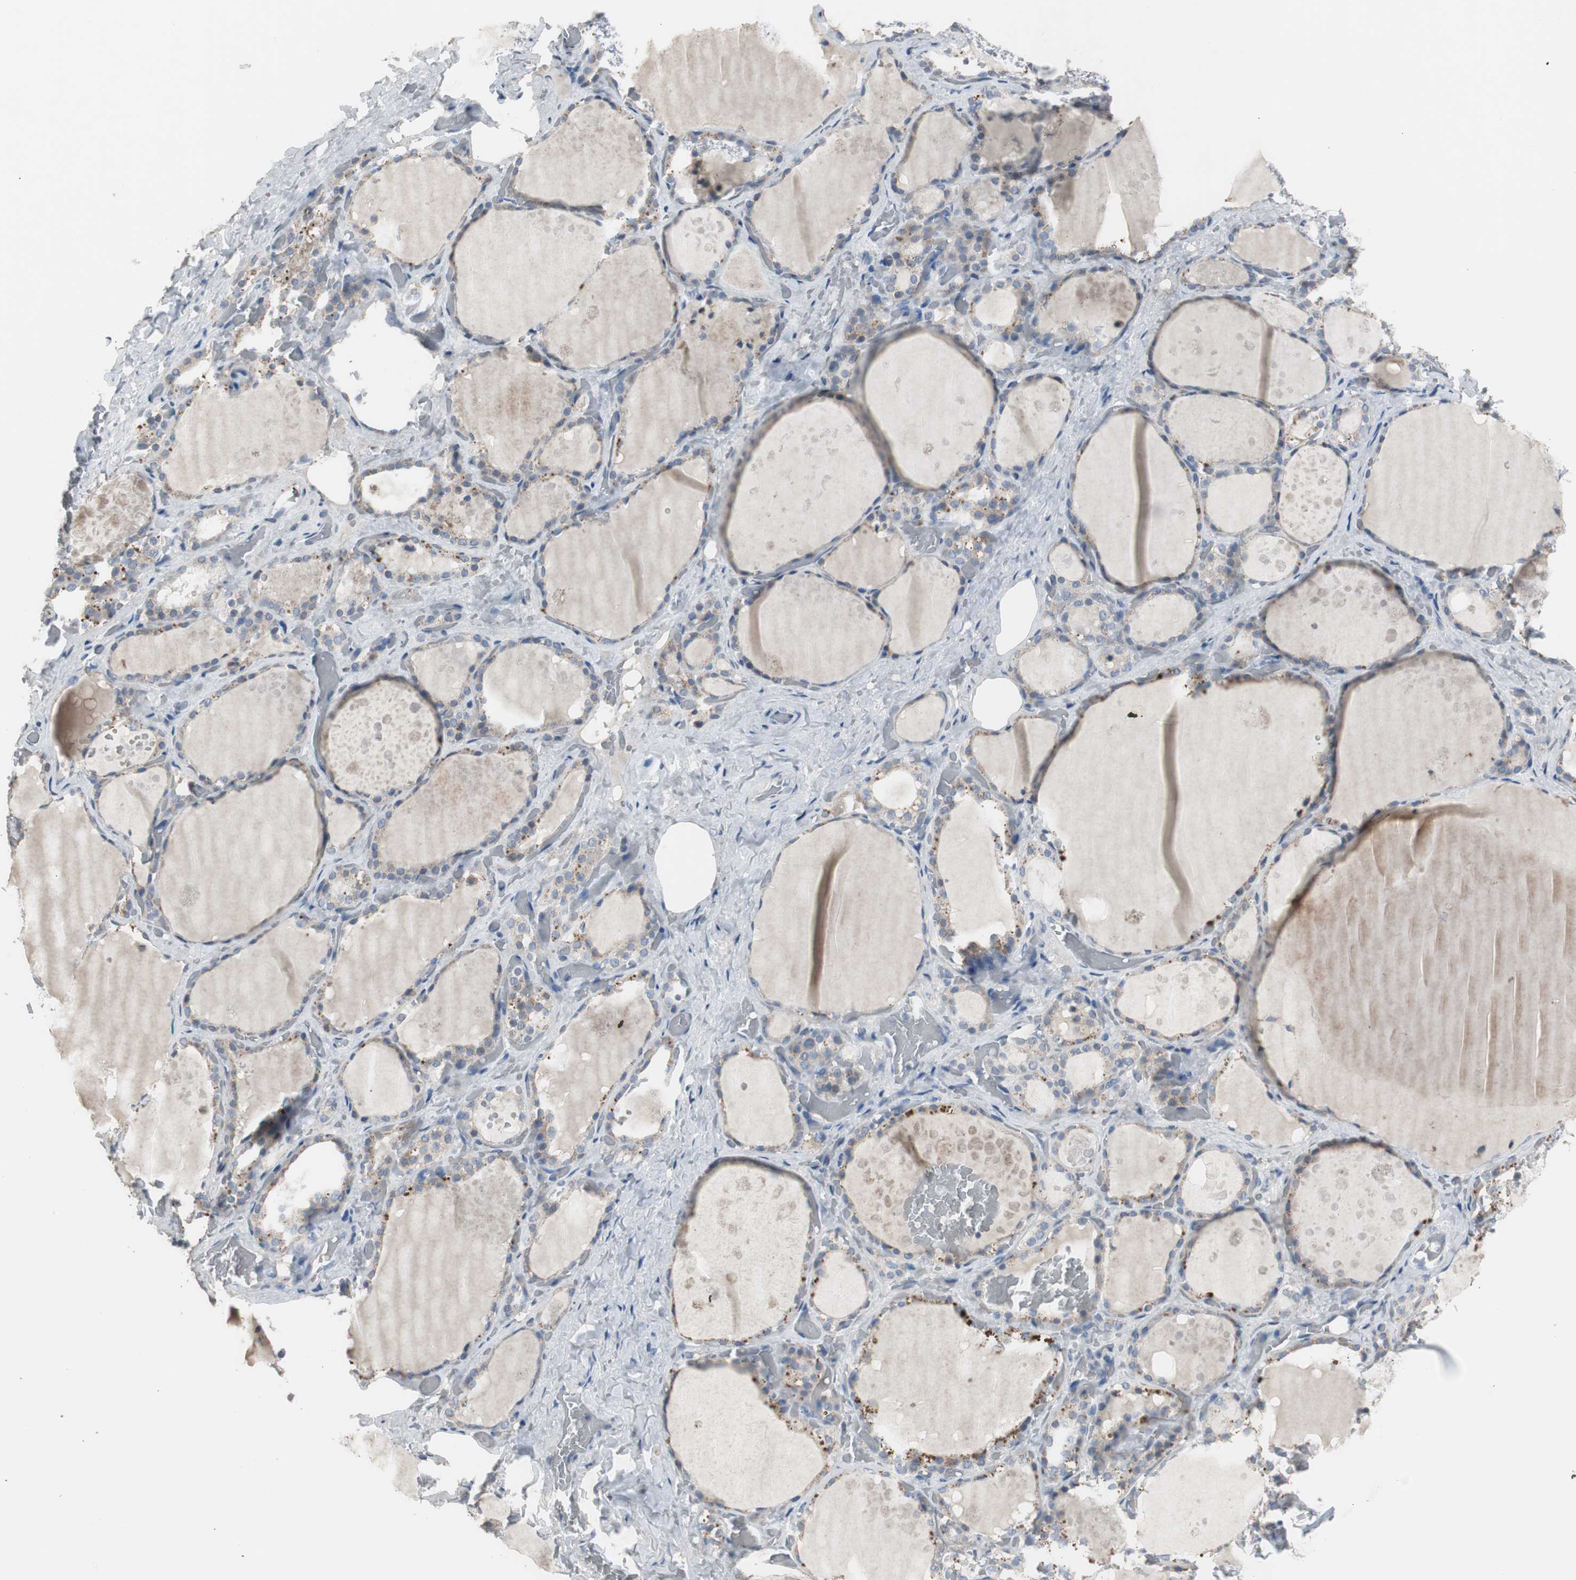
{"staining": {"intensity": "negative", "quantity": "none", "location": "none"}, "tissue": "thyroid gland", "cell_type": "Glandular cells", "image_type": "normal", "snomed": [{"axis": "morphology", "description": "Normal tissue, NOS"}, {"axis": "topography", "description": "Thyroid gland"}], "caption": "Immunohistochemistry (IHC) of normal human thyroid gland demonstrates no positivity in glandular cells. (Brightfield microscopy of DAB (3,3'-diaminobenzidine) immunohistochemistry at high magnification).", "gene": "TK1", "patient": {"sex": "male", "age": 61}}